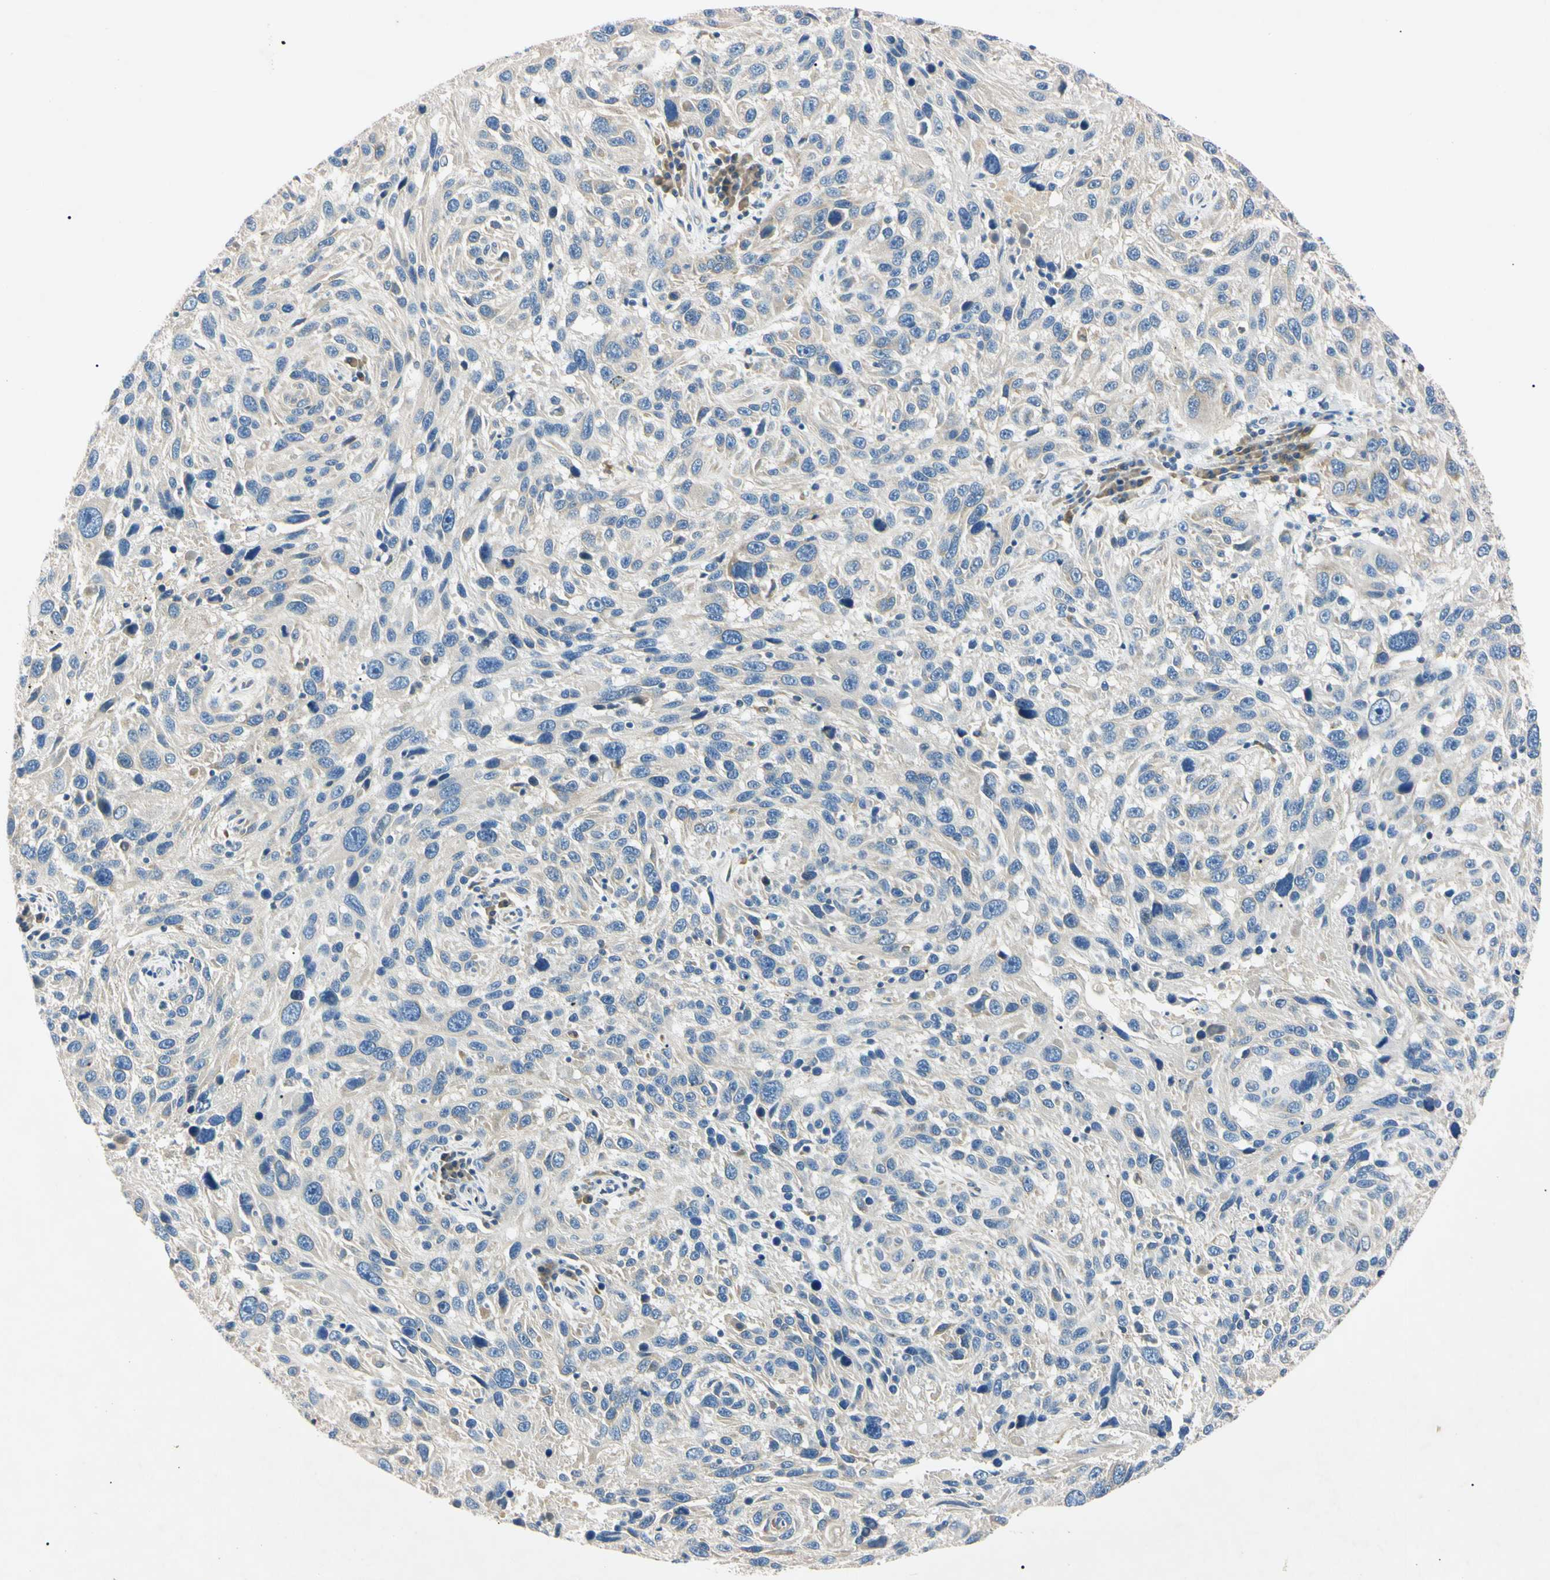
{"staining": {"intensity": "weak", "quantity": "<25%", "location": "cytoplasmic/membranous"}, "tissue": "melanoma", "cell_type": "Tumor cells", "image_type": "cancer", "snomed": [{"axis": "morphology", "description": "Malignant melanoma, NOS"}, {"axis": "topography", "description": "Skin"}], "caption": "Immunohistochemical staining of human melanoma displays no significant expression in tumor cells. Brightfield microscopy of immunohistochemistry stained with DAB (brown) and hematoxylin (blue), captured at high magnification.", "gene": "DNAJB12", "patient": {"sex": "male", "age": 53}}